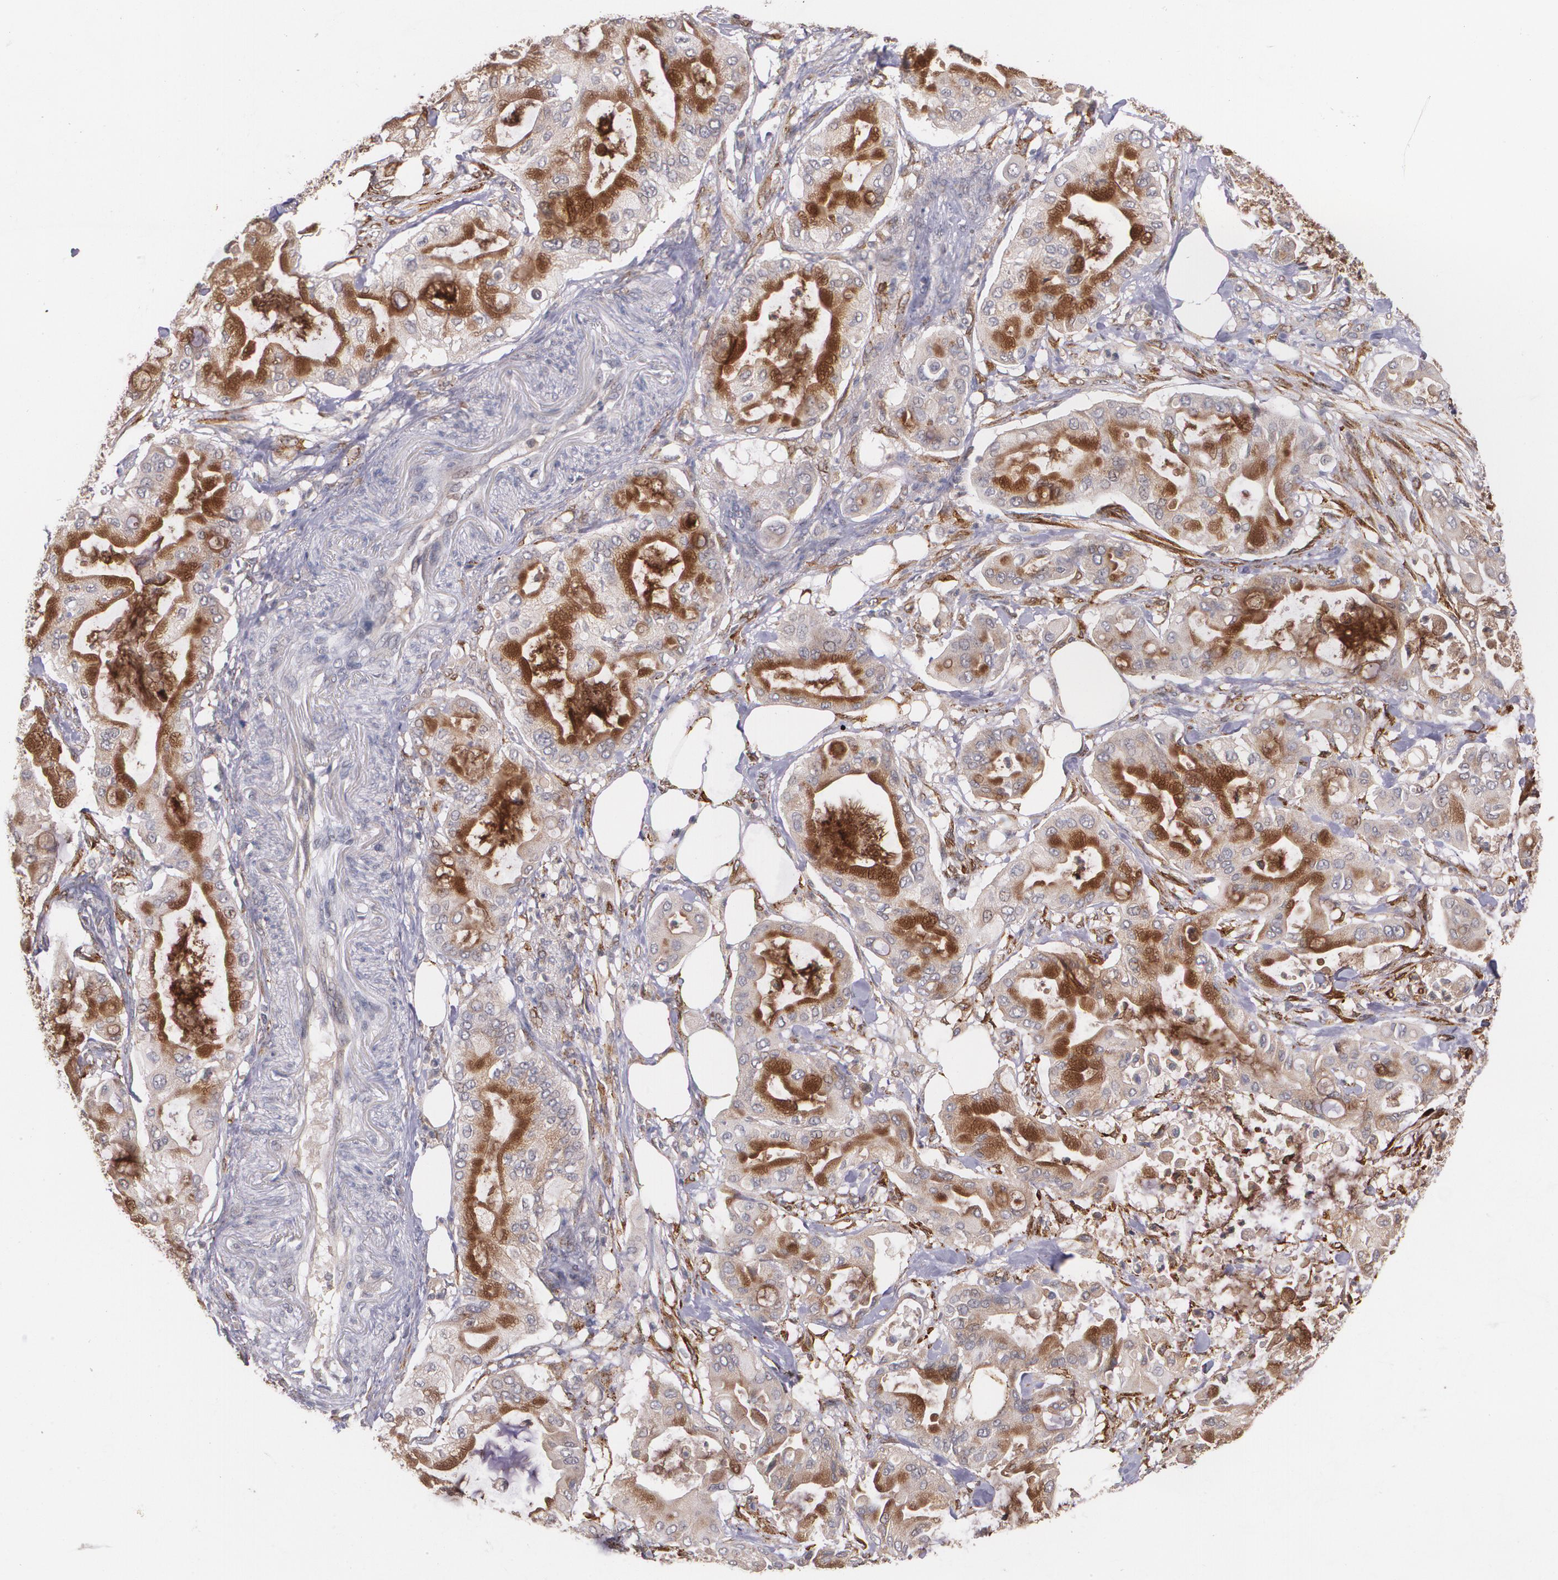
{"staining": {"intensity": "moderate", "quantity": "25%-75%", "location": "cytoplasmic/membranous"}, "tissue": "pancreatic cancer", "cell_type": "Tumor cells", "image_type": "cancer", "snomed": [{"axis": "morphology", "description": "Adenocarcinoma, NOS"}, {"axis": "morphology", "description": "Adenocarcinoma, metastatic, NOS"}, {"axis": "topography", "description": "Lymph node"}, {"axis": "topography", "description": "Pancreas"}, {"axis": "topography", "description": "Duodenum"}], "caption": "This histopathology image shows IHC staining of human pancreatic metastatic adenocarcinoma, with medium moderate cytoplasmic/membranous expression in about 25%-75% of tumor cells.", "gene": "IFNGR2", "patient": {"sex": "female", "age": 64}}